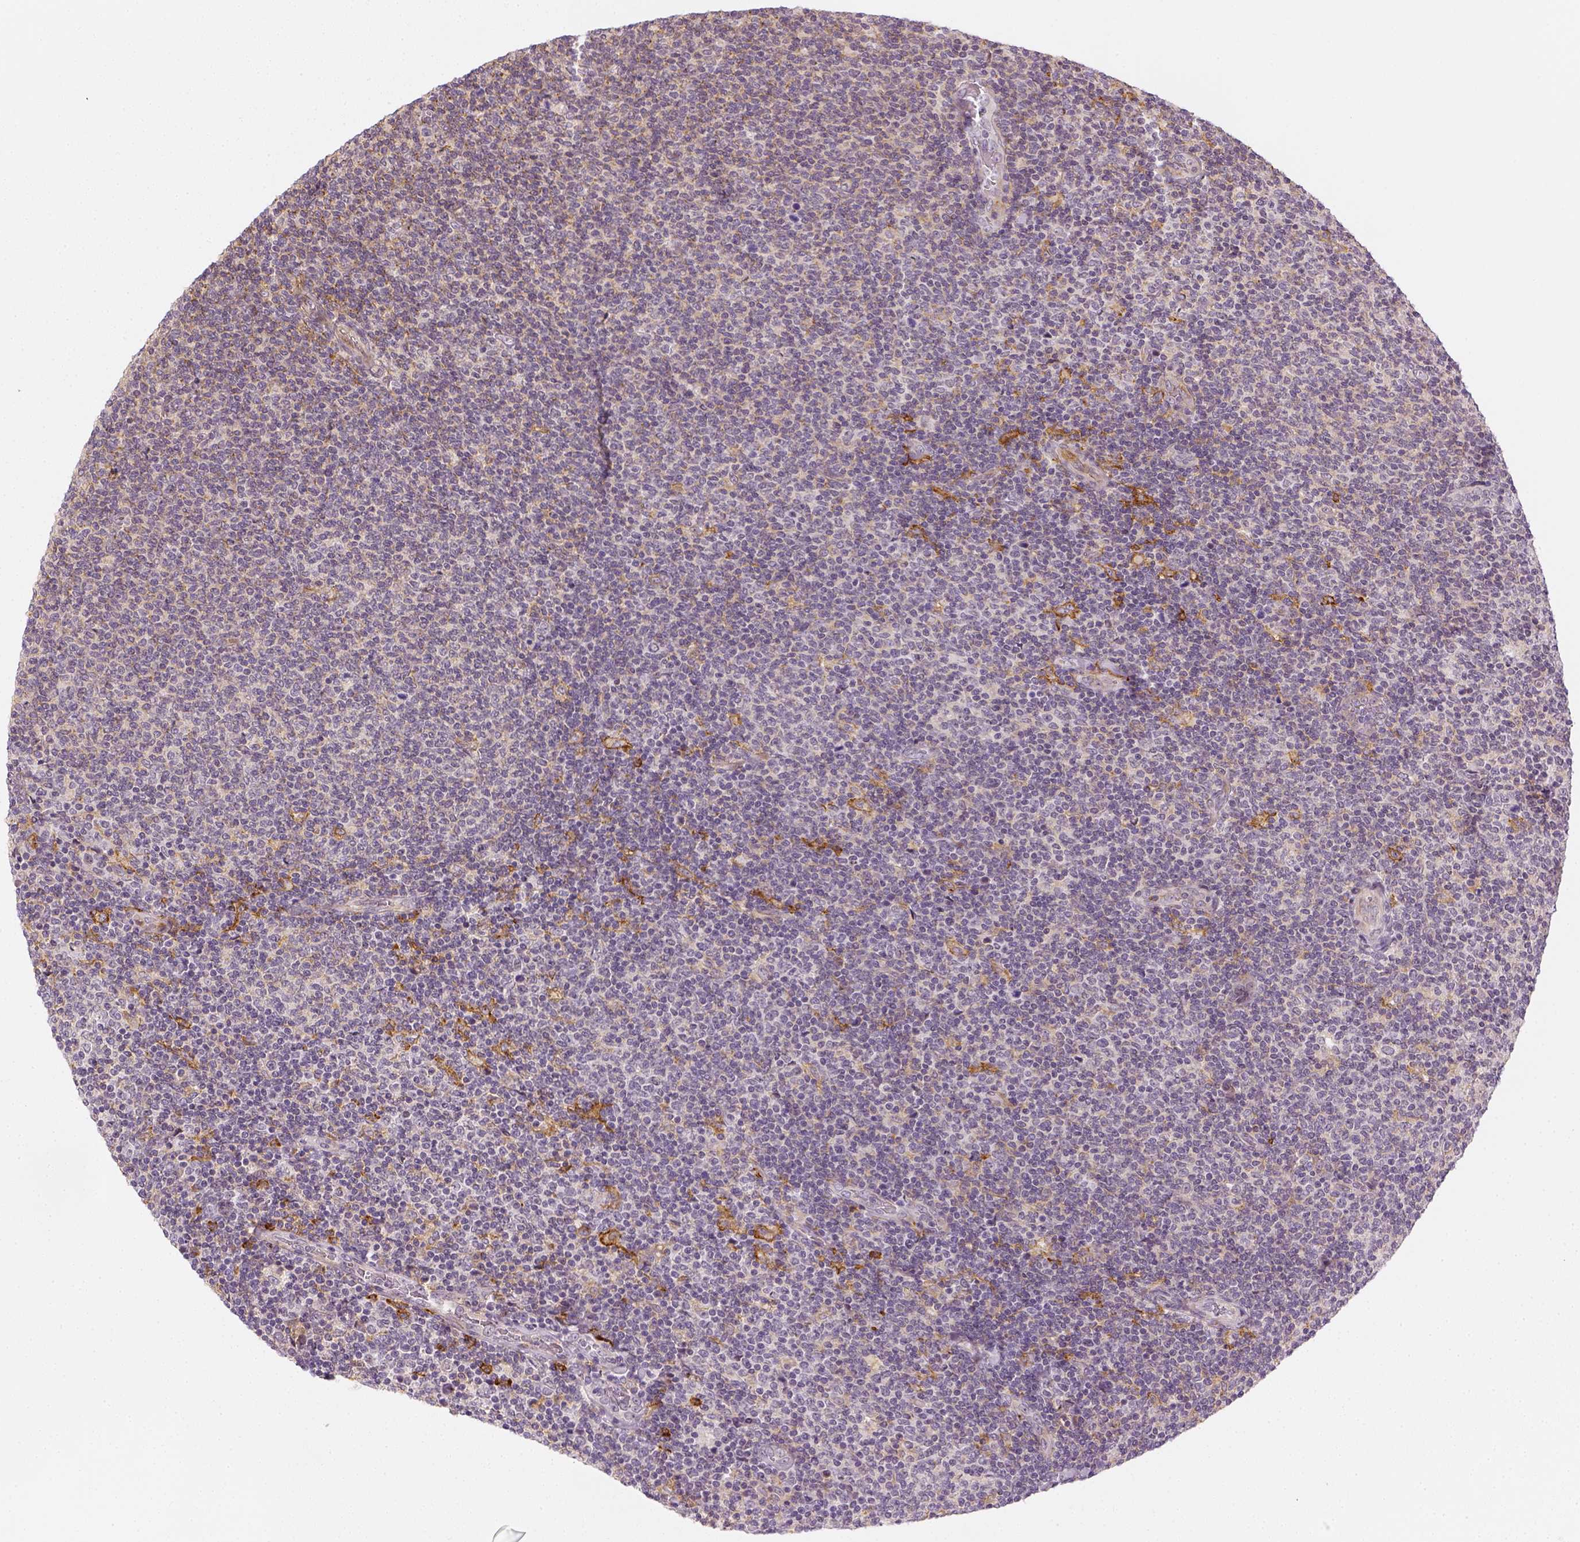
{"staining": {"intensity": "negative", "quantity": "none", "location": "none"}, "tissue": "lymphoma", "cell_type": "Tumor cells", "image_type": "cancer", "snomed": [{"axis": "morphology", "description": "Malignant lymphoma, non-Hodgkin's type, Low grade"}, {"axis": "topography", "description": "Lymph node"}], "caption": "DAB (3,3'-diaminobenzidine) immunohistochemical staining of human lymphoma displays no significant staining in tumor cells. Brightfield microscopy of immunohistochemistry stained with DAB (brown) and hematoxylin (blue), captured at high magnification.", "gene": "CD14", "patient": {"sex": "male", "age": 52}}